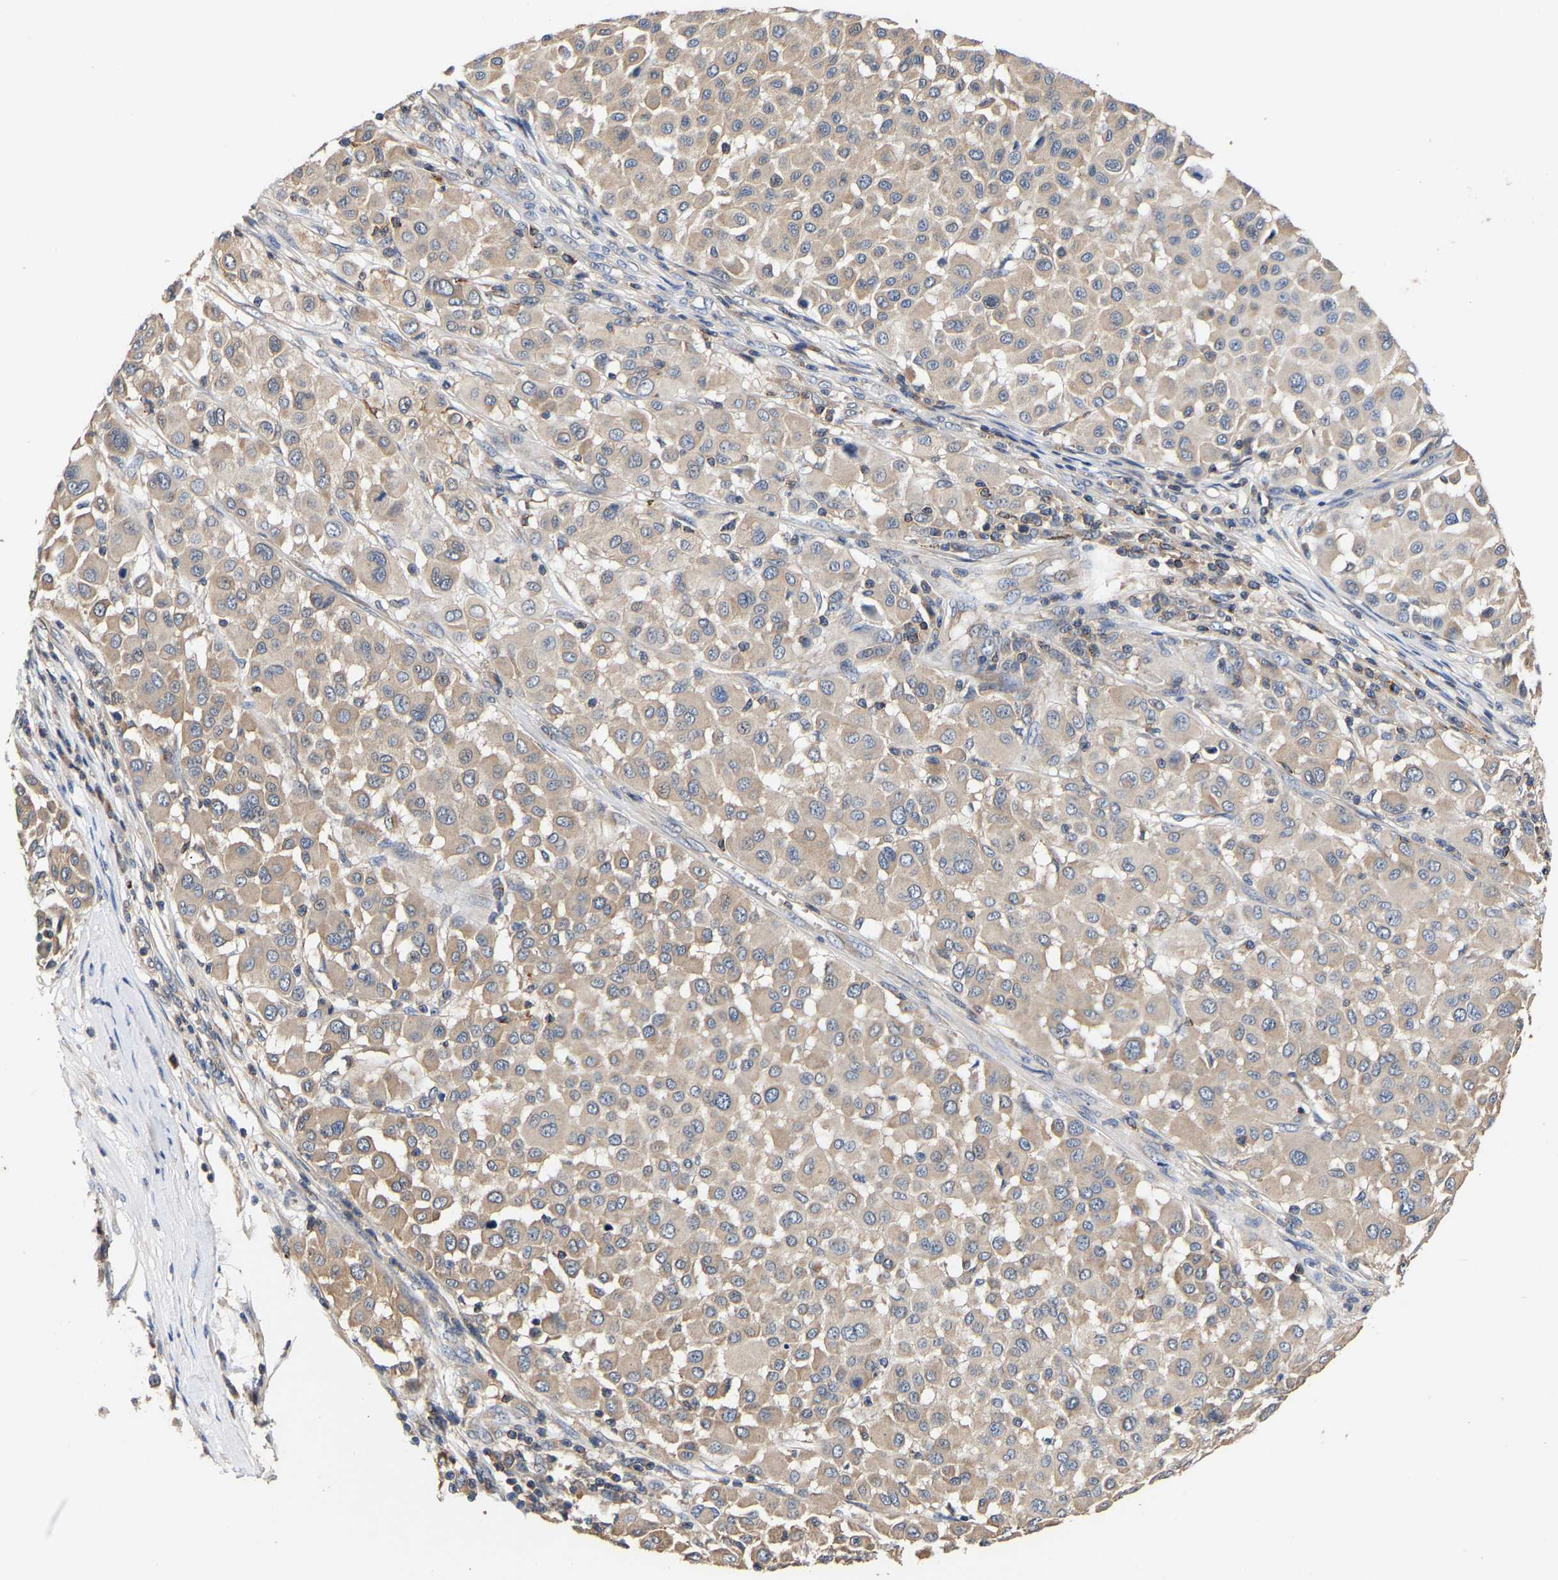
{"staining": {"intensity": "weak", "quantity": ">75%", "location": "cytoplasmic/membranous"}, "tissue": "melanoma", "cell_type": "Tumor cells", "image_type": "cancer", "snomed": [{"axis": "morphology", "description": "Malignant melanoma, Metastatic site"}, {"axis": "topography", "description": "Soft tissue"}], "caption": "A histopathology image showing weak cytoplasmic/membranous positivity in about >75% of tumor cells in malignant melanoma (metastatic site), as visualized by brown immunohistochemical staining.", "gene": "LRBA", "patient": {"sex": "male", "age": 41}}